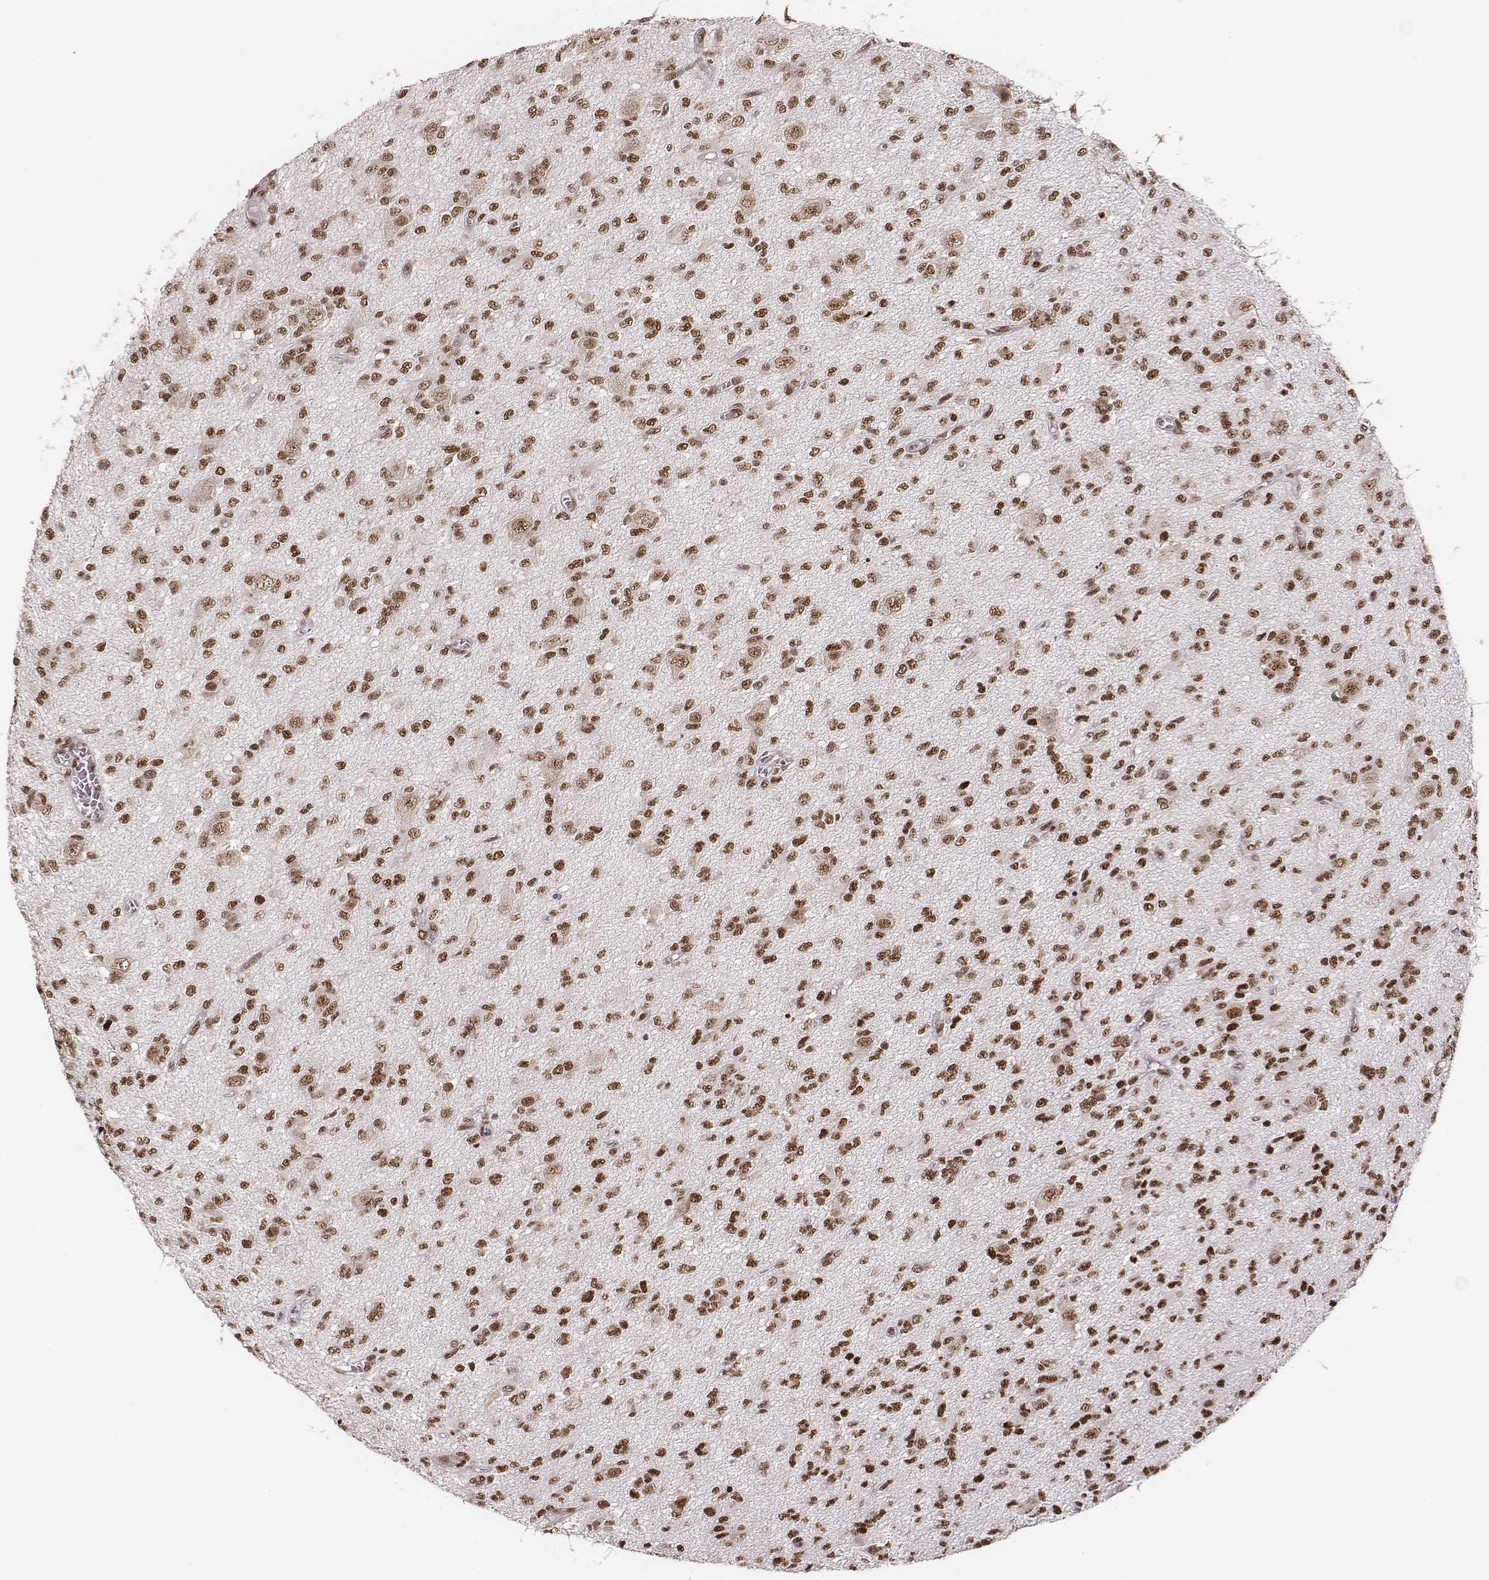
{"staining": {"intensity": "moderate", "quantity": ">75%", "location": "nuclear"}, "tissue": "glioma", "cell_type": "Tumor cells", "image_type": "cancer", "snomed": [{"axis": "morphology", "description": "Glioma, malignant, Low grade"}, {"axis": "topography", "description": "Brain"}], "caption": "This histopathology image exhibits IHC staining of low-grade glioma (malignant), with medium moderate nuclear staining in approximately >75% of tumor cells.", "gene": "LUC7L", "patient": {"sex": "male", "age": 64}}